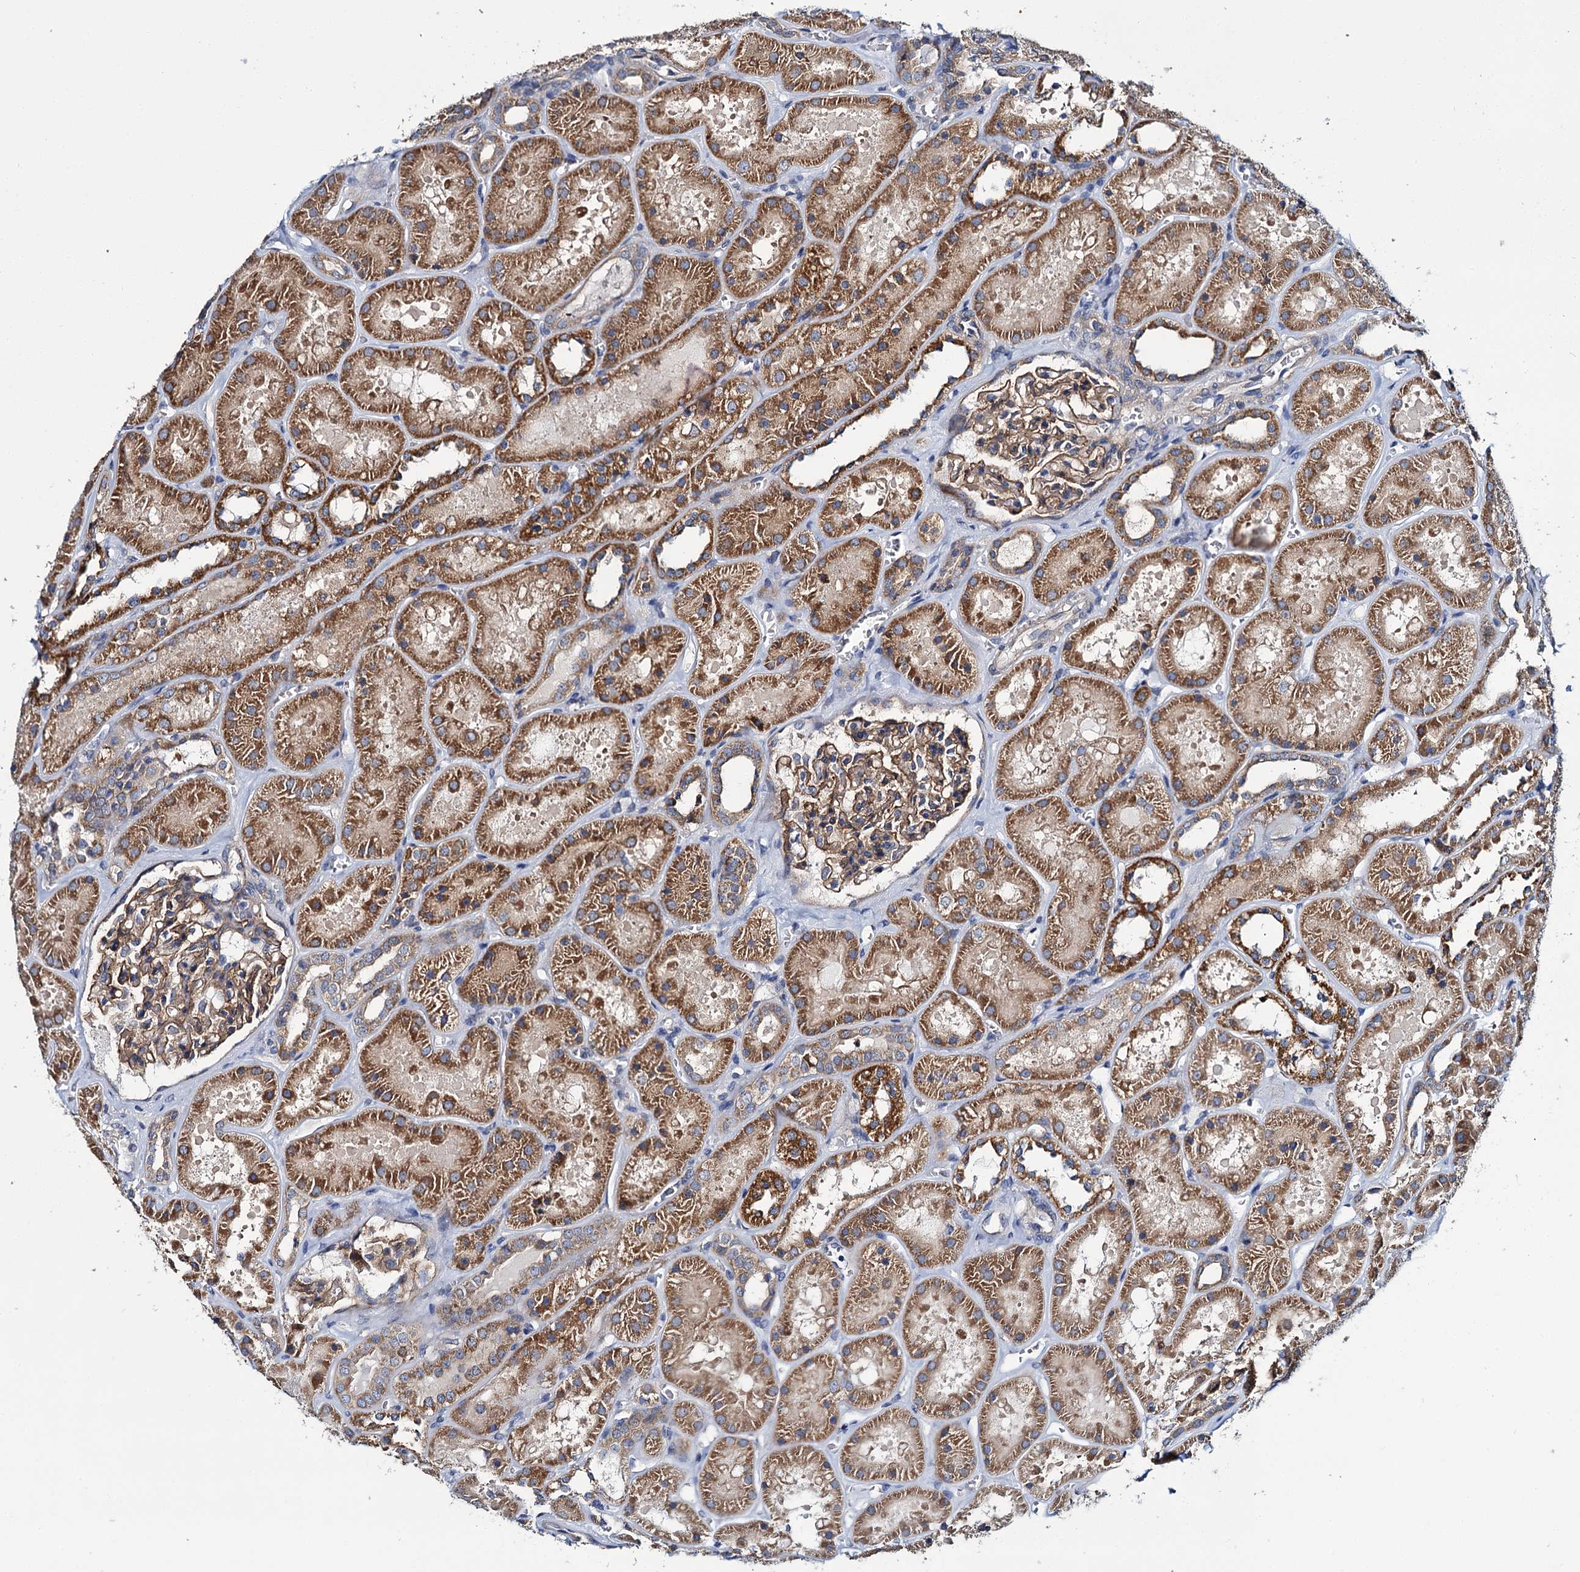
{"staining": {"intensity": "moderate", "quantity": ">75%", "location": "cytoplasmic/membranous"}, "tissue": "kidney", "cell_type": "Cells in glomeruli", "image_type": "normal", "snomed": [{"axis": "morphology", "description": "Normal tissue, NOS"}, {"axis": "topography", "description": "Kidney"}], "caption": "Protein staining displays moderate cytoplasmic/membranous positivity in approximately >75% of cells in glomeruli in unremarkable kidney. The protein of interest is shown in brown color, while the nuclei are stained blue.", "gene": "CEP295", "patient": {"sex": "female", "age": 41}}